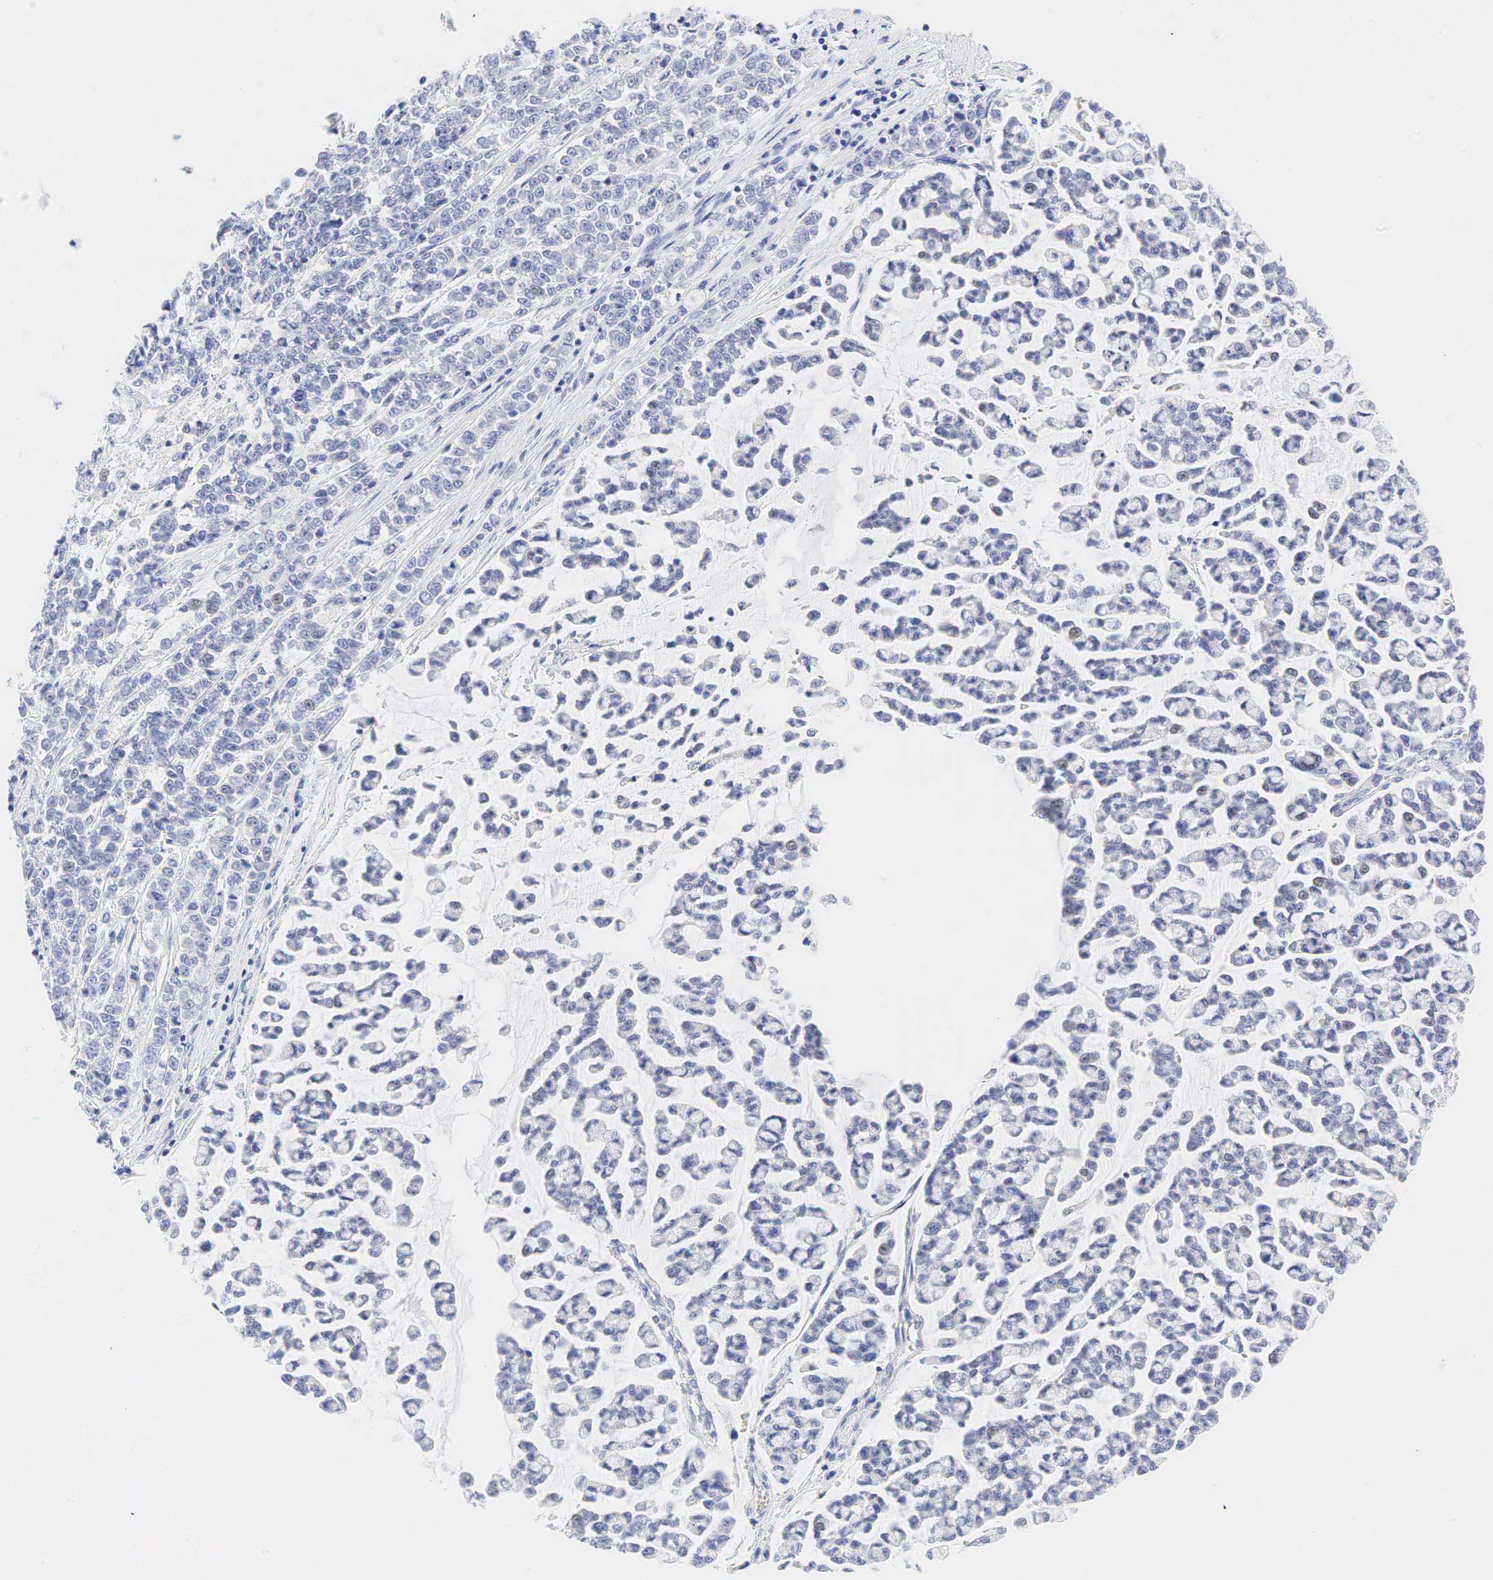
{"staining": {"intensity": "negative", "quantity": "none", "location": "none"}, "tissue": "liver cancer", "cell_type": "Tumor cells", "image_type": "cancer", "snomed": [{"axis": "morphology", "description": "Carcinoma, metastatic, NOS"}, {"axis": "topography", "description": "Liver"}], "caption": "Liver cancer was stained to show a protein in brown. There is no significant positivity in tumor cells.", "gene": "AR", "patient": {"sex": "female", "age": 58}}